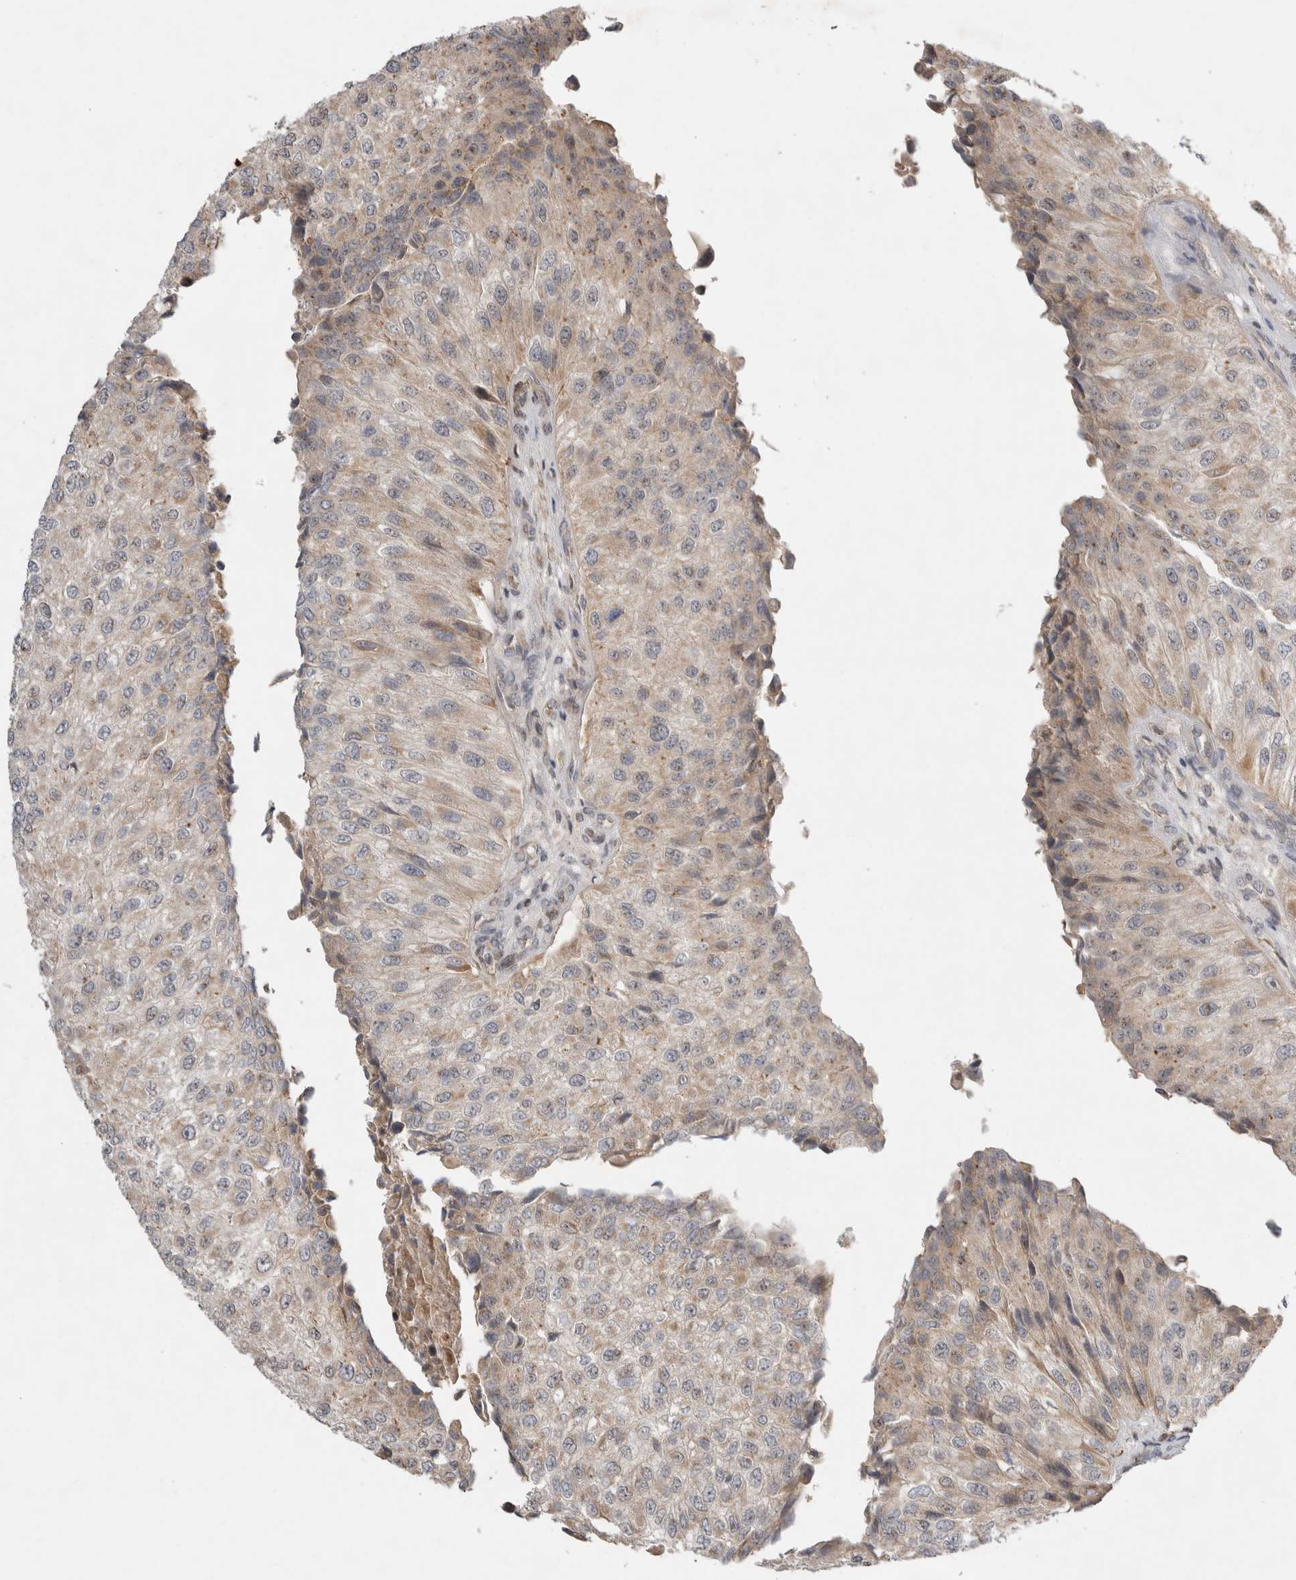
{"staining": {"intensity": "weak", "quantity": "<25%", "location": "cytoplasmic/membranous"}, "tissue": "urothelial cancer", "cell_type": "Tumor cells", "image_type": "cancer", "snomed": [{"axis": "morphology", "description": "Urothelial carcinoma, High grade"}, {"axis": "topography", "description": "Kidney"}, {"axis": "topography", "description": "Urinary bladder"}], "caption": "Tumor cells show no significant positivity in high-grade urothelial carcinoma.", "gene": "EIF2AK1", "patient": {"sex": "male", "age": 77}}